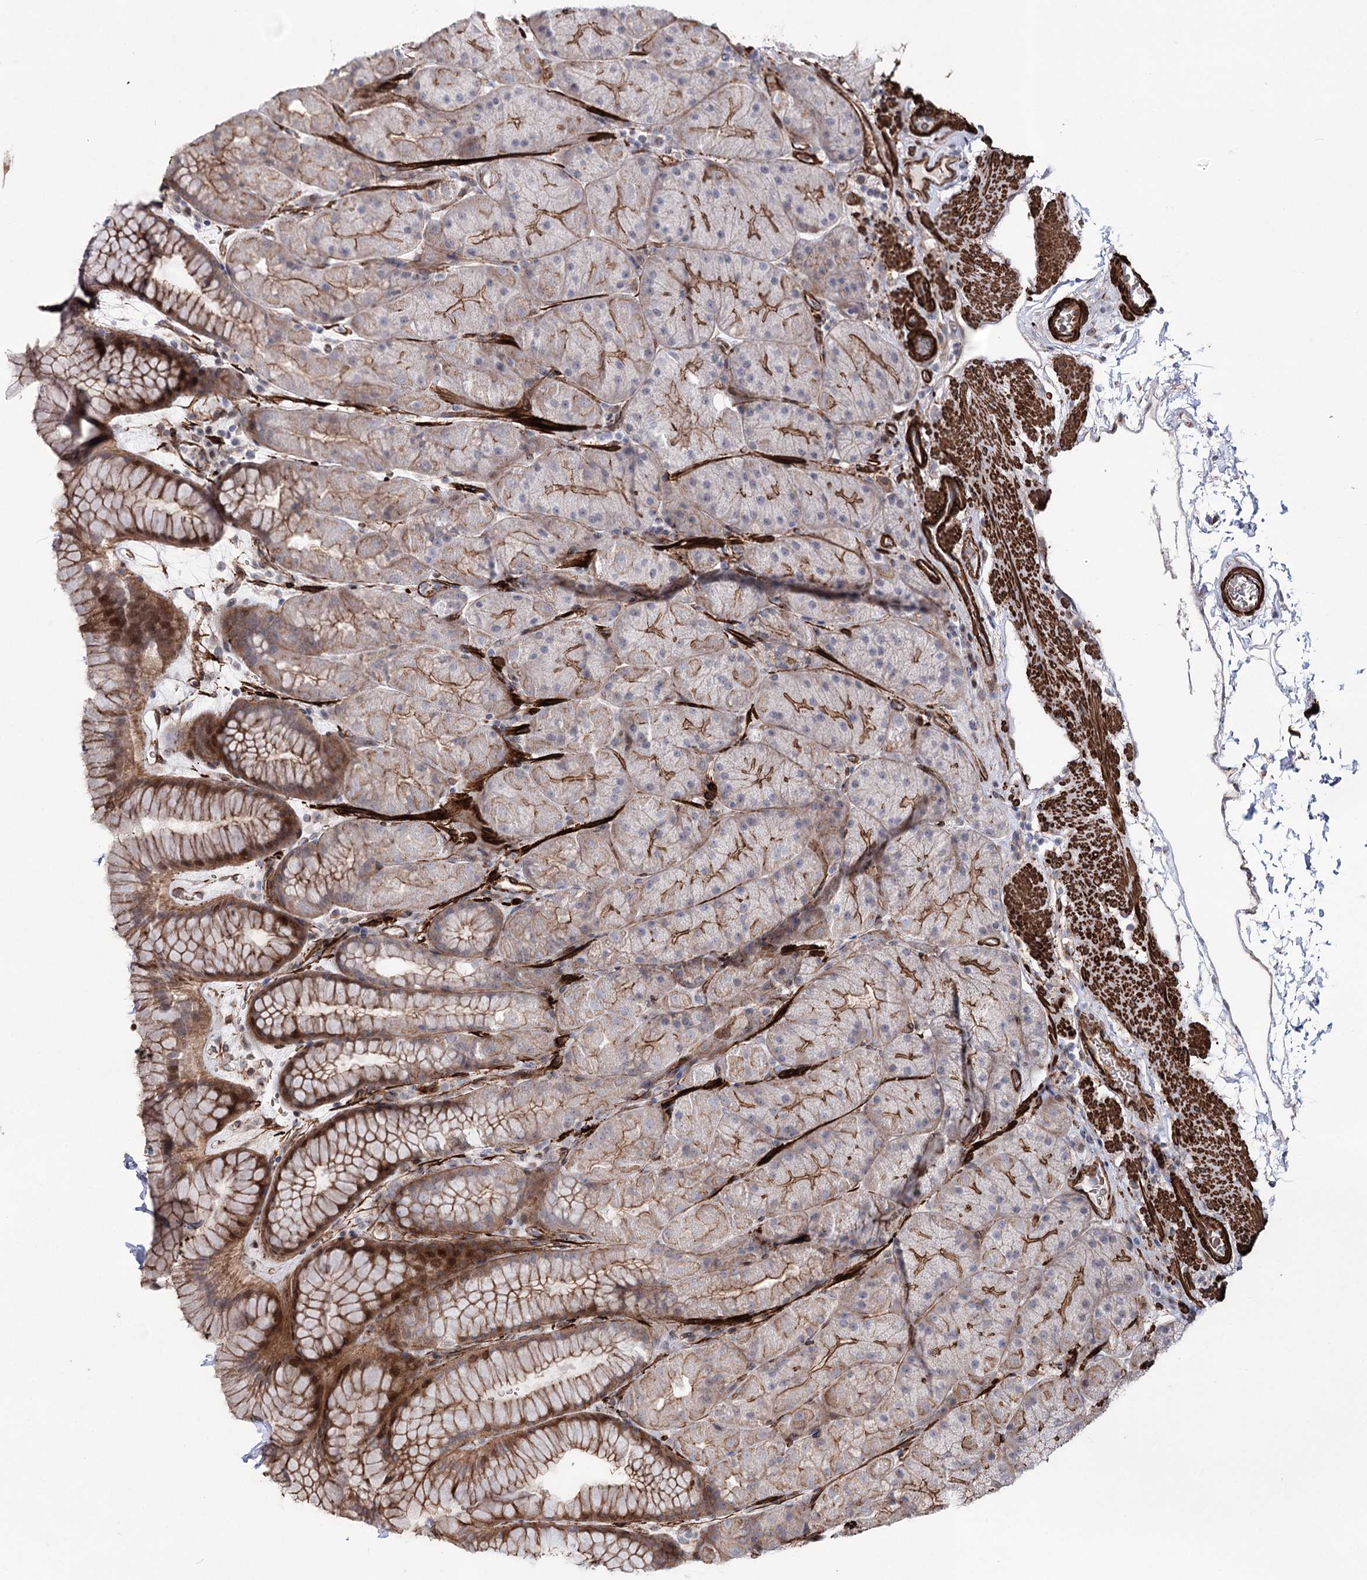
{"staining": {"intensity": "moderate", "quantity": "25%-75%", "location": "cytoplasmic/membranous,nuclear"}, "tissue": "stomach", "cell_type": "Glandular cells", "image_type": "normal", "snomed": [{"axis": "morphology", "description": "Normal tissue, NOS"}, {"axis": "topography", "description": "Stomach, upper"}, {"axis": "topography", "description": "Stomach, lower"}], "caption": "Unremarkable stomach exhibits moderate cytoplasmic/membranous,nuclear expression in about 25%-75% of glandular cells, visualized by immunohistochemistry.", "gene": "ARHGAP20", "patient": {"sex": "male", "age": 67}}